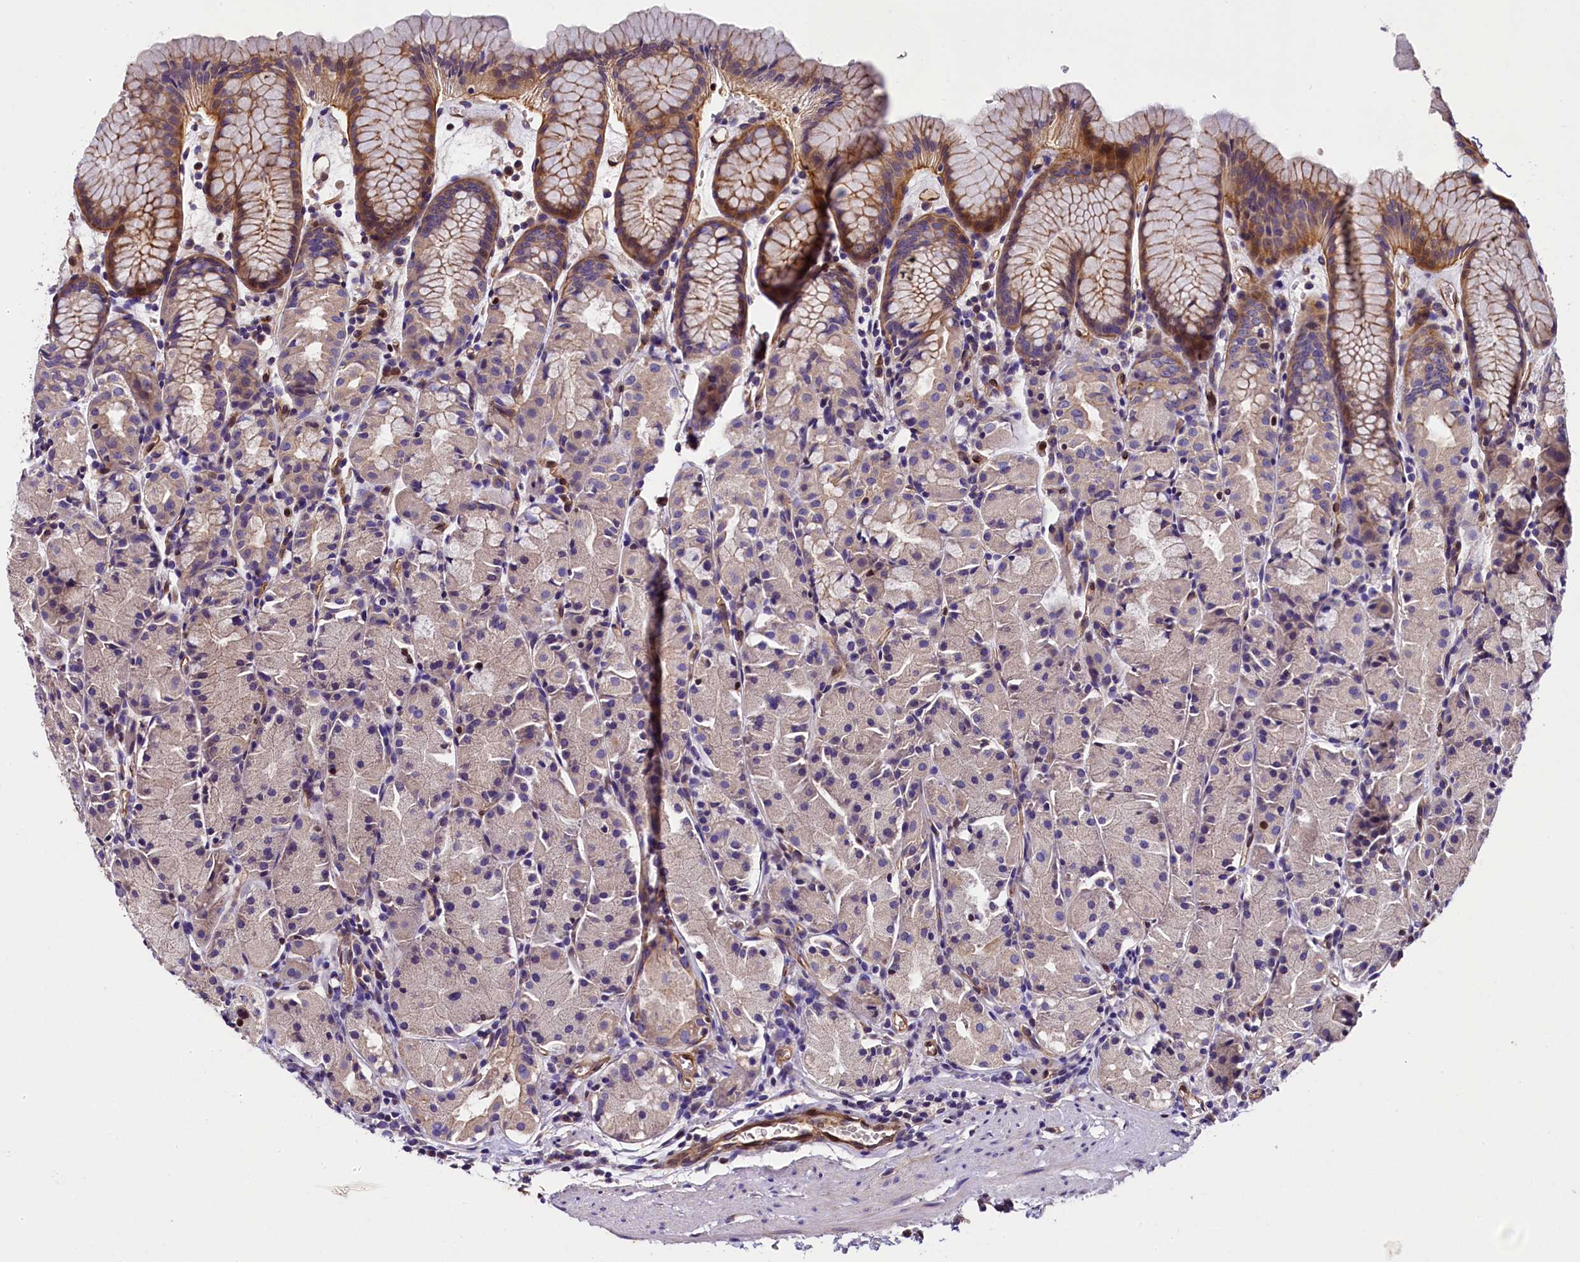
{"staining": {"intensity": "moderate", "quantity": "<25%", "location": "cytoplasmic/membranous"}, "tissue": "stomach", "cell_type": "Glandular cells", "image_type": "normal", "snomed": [{"axis": "morphology", "description": "Normal tissue, NOS"}, {"axis": "topography", "description": "Stomach, upper"}], "caption": "Immunohistochemistry (IHC) (DAB (3,3'-diaminobenzidine)) staining of normal stomach shows moderate cytoplasmic/membranous protein staining in about <25% of glandular cells. Nuclei are stained in blue.", "gene": "SP4", "patient": {"sex": "male", "age": 47}}